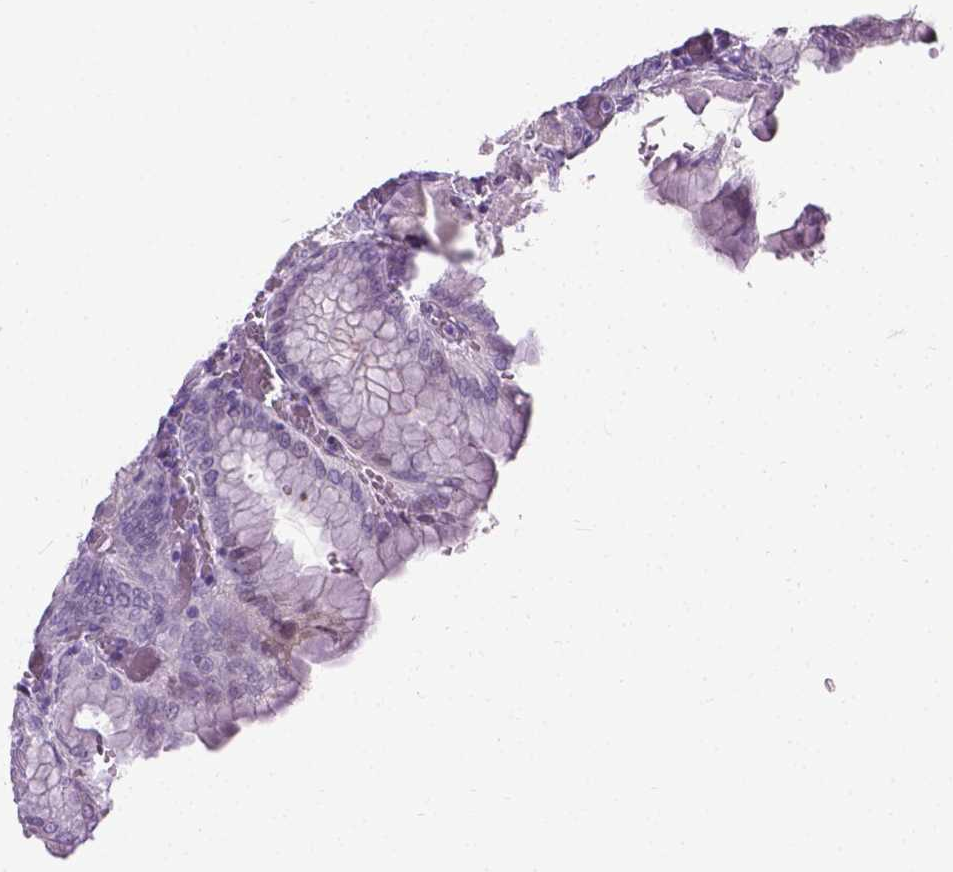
{"staining": {"intensity": "weak", "quantity": "<25%", "location": "nuclear"}, "tissue": "stomach", "cell_type": "Glandular cells", "image_type": "normal", "snomed": [{"axis": "morphology", "description": "Normal tissue, NOS"}, {"axis": "topography", "description": "Stomach, upper"}, {"axis": "topography", "description": "Stomach"}, {"axis": "topography", "description": "Stomach, lower"}], "caption": "Immunohistochemistry histopathology image of unremarkable stomach: human stomach stained with DAB (3,3'-diaminobenzidine) demonstrates no significant protein staining in glandular cells.", "gene": "PROB1", "patient": {"sex": "male", "age": 62}}